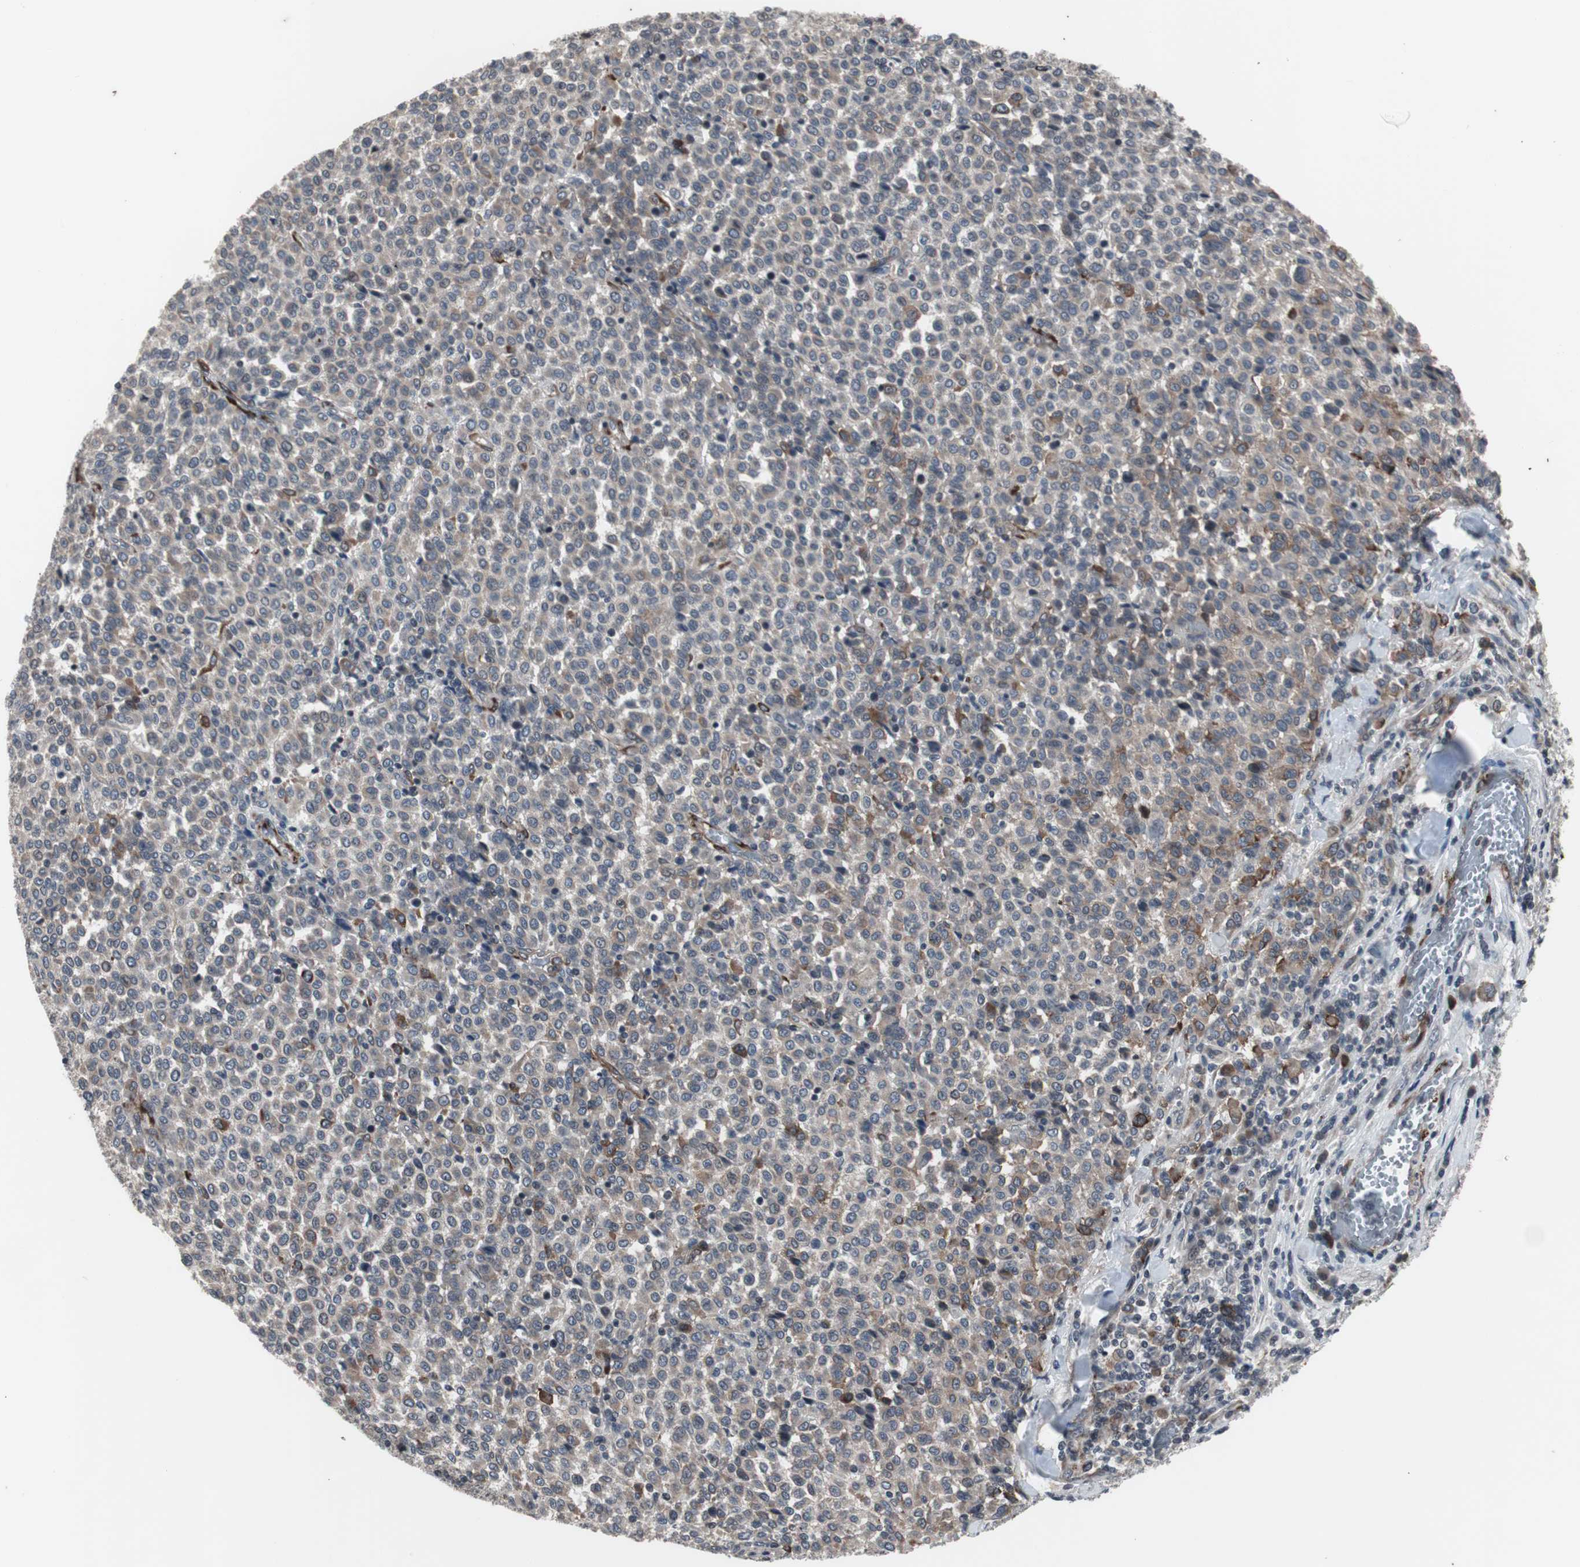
{"staining": {"intensity": "weak", "quantity": ">75%", "location": "cytoplasmic/membranous"}, "tissue": "melanoma", "cell_type": "Tumor cells", "image_type": "cancer", "snomed": [{"axis": "morphology", "description": "Malignant melanoma, Metastatic site"}, {"axis": "topography", "description": "Pancreas"}], "caption": "Malignant melanoma (metastatic site) stained with DAB immunohistochemistry displays low levels of weak cytoplasmic/membranous expression in approximately >75% of tumor cells.", "gene": "CRADD", "patient": {"sex": "female", "age": 30}}